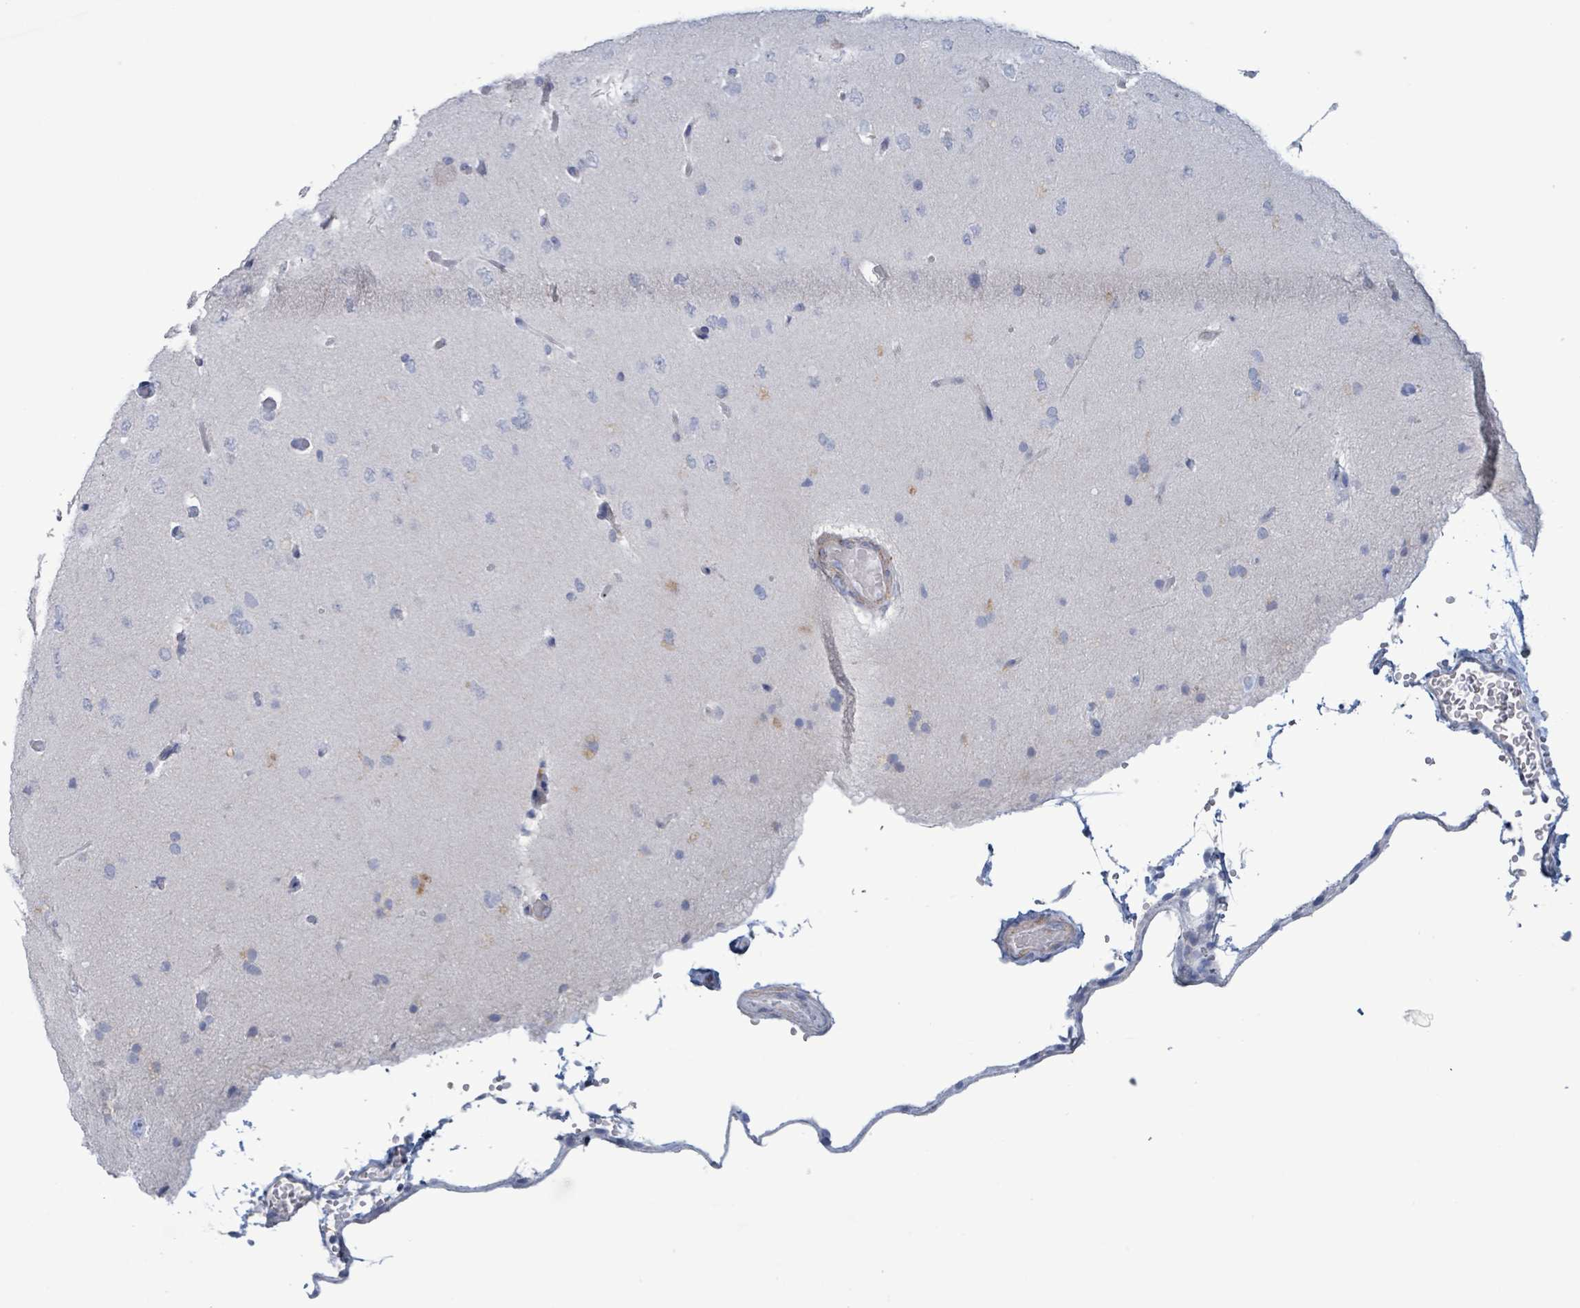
{"staining": {"intensity": "negative", "quantity": "none", "location": "none"}, "tissue": "glioma", "cell_type": "Tumor cells", "image_type": "cancer", "snomed": [{"axis": "morphology", "description": "Glioma, malignant, High grade"}, {"axis": "topography", "description": "Brain"}], "caption": "Tumor cells are negative for brown protein staining in glioma. (DAB (3,3'-diaminobenzidine) IHC with hematoxylin counter stain).", "gene": "PKLR", "patient": {"sex": "male", "age": 72}}